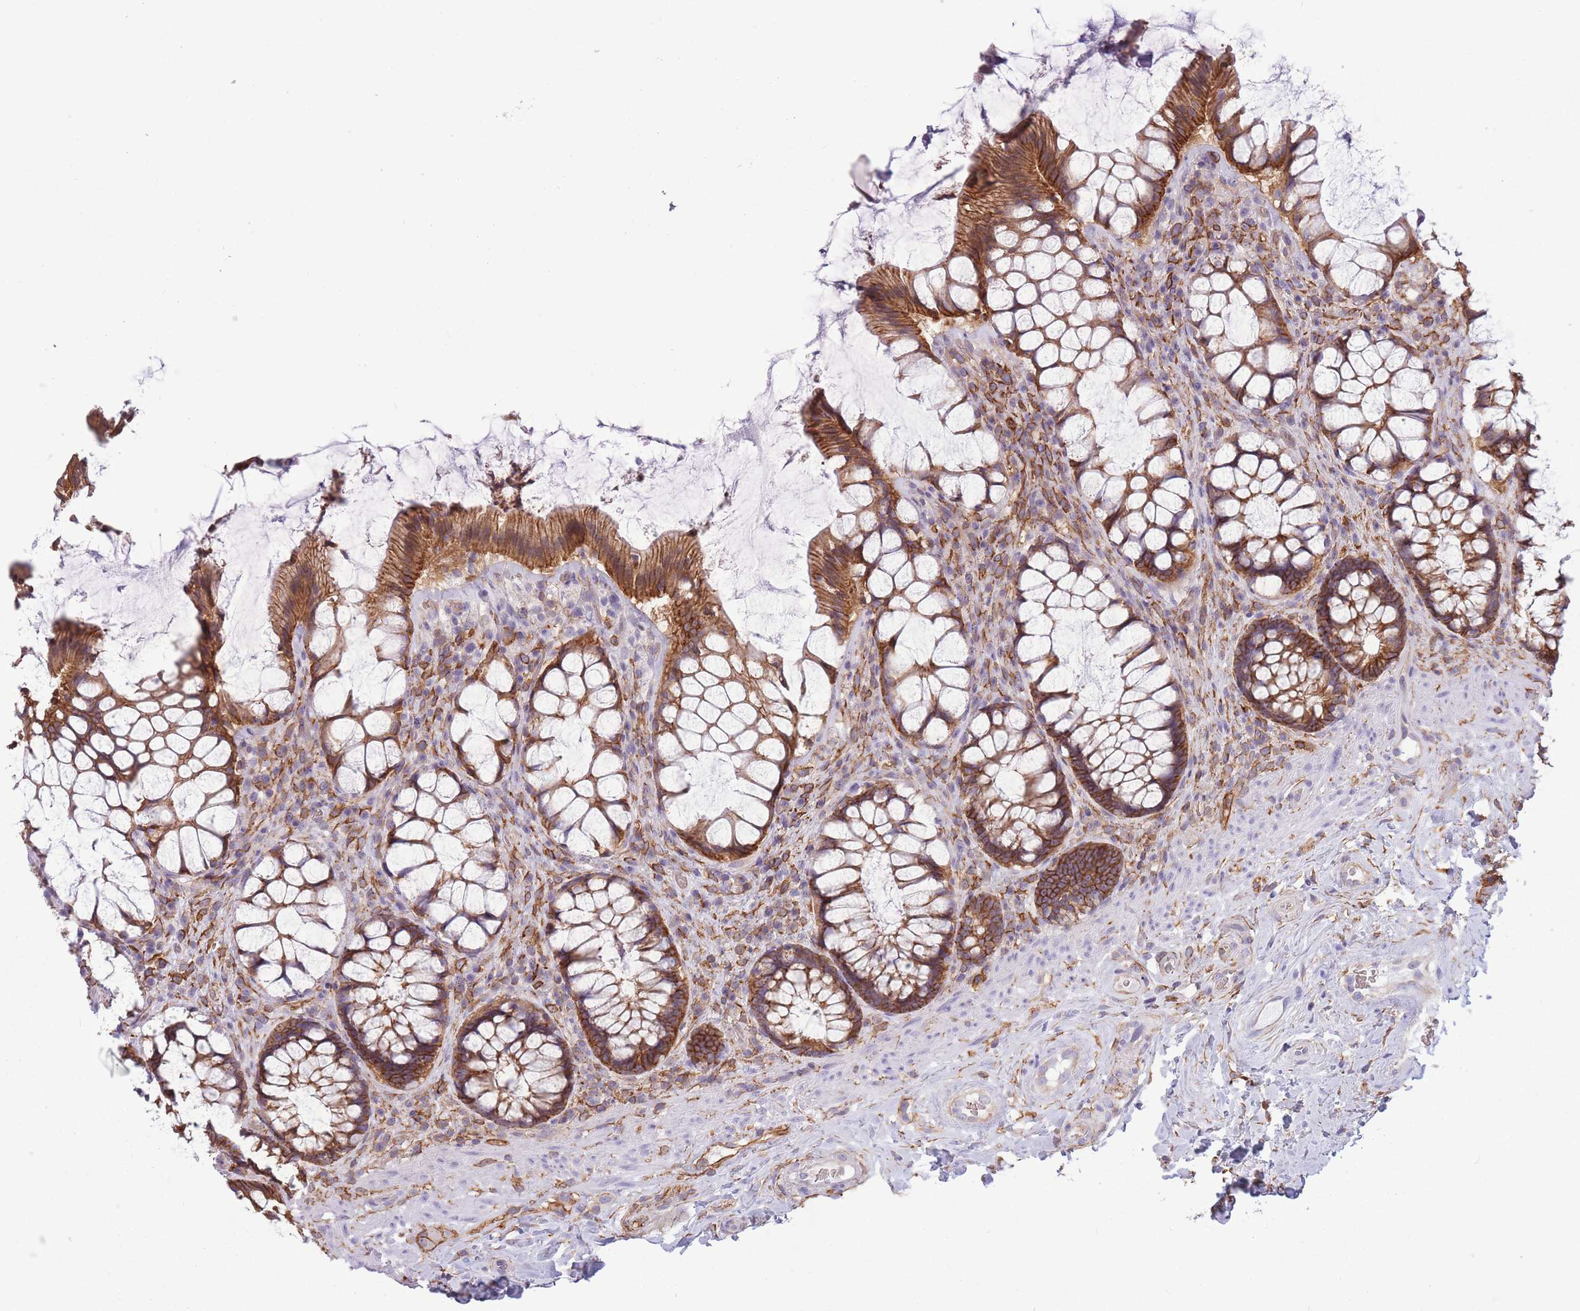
{"staining": {"intensity": "strong", "quantity": ">75%", "location": "cytoplasmic/membranous"}, "tissue": "rectum", "cell_type": "Glandular cells", "image_type": "normal", "snomed": [{"axis": "morphology", "description": "Normal tissue, NOS"}, {"axis": "topography", "description": "Rectum"}], "caption": "Immunohistochemical staining of normal rectum reveals high levels of strong cytoplasmic/membranous expression in approximately >75% of glandular cells.", "gene": "ADD1", "patient": {"sex": "female", "age": 58}}